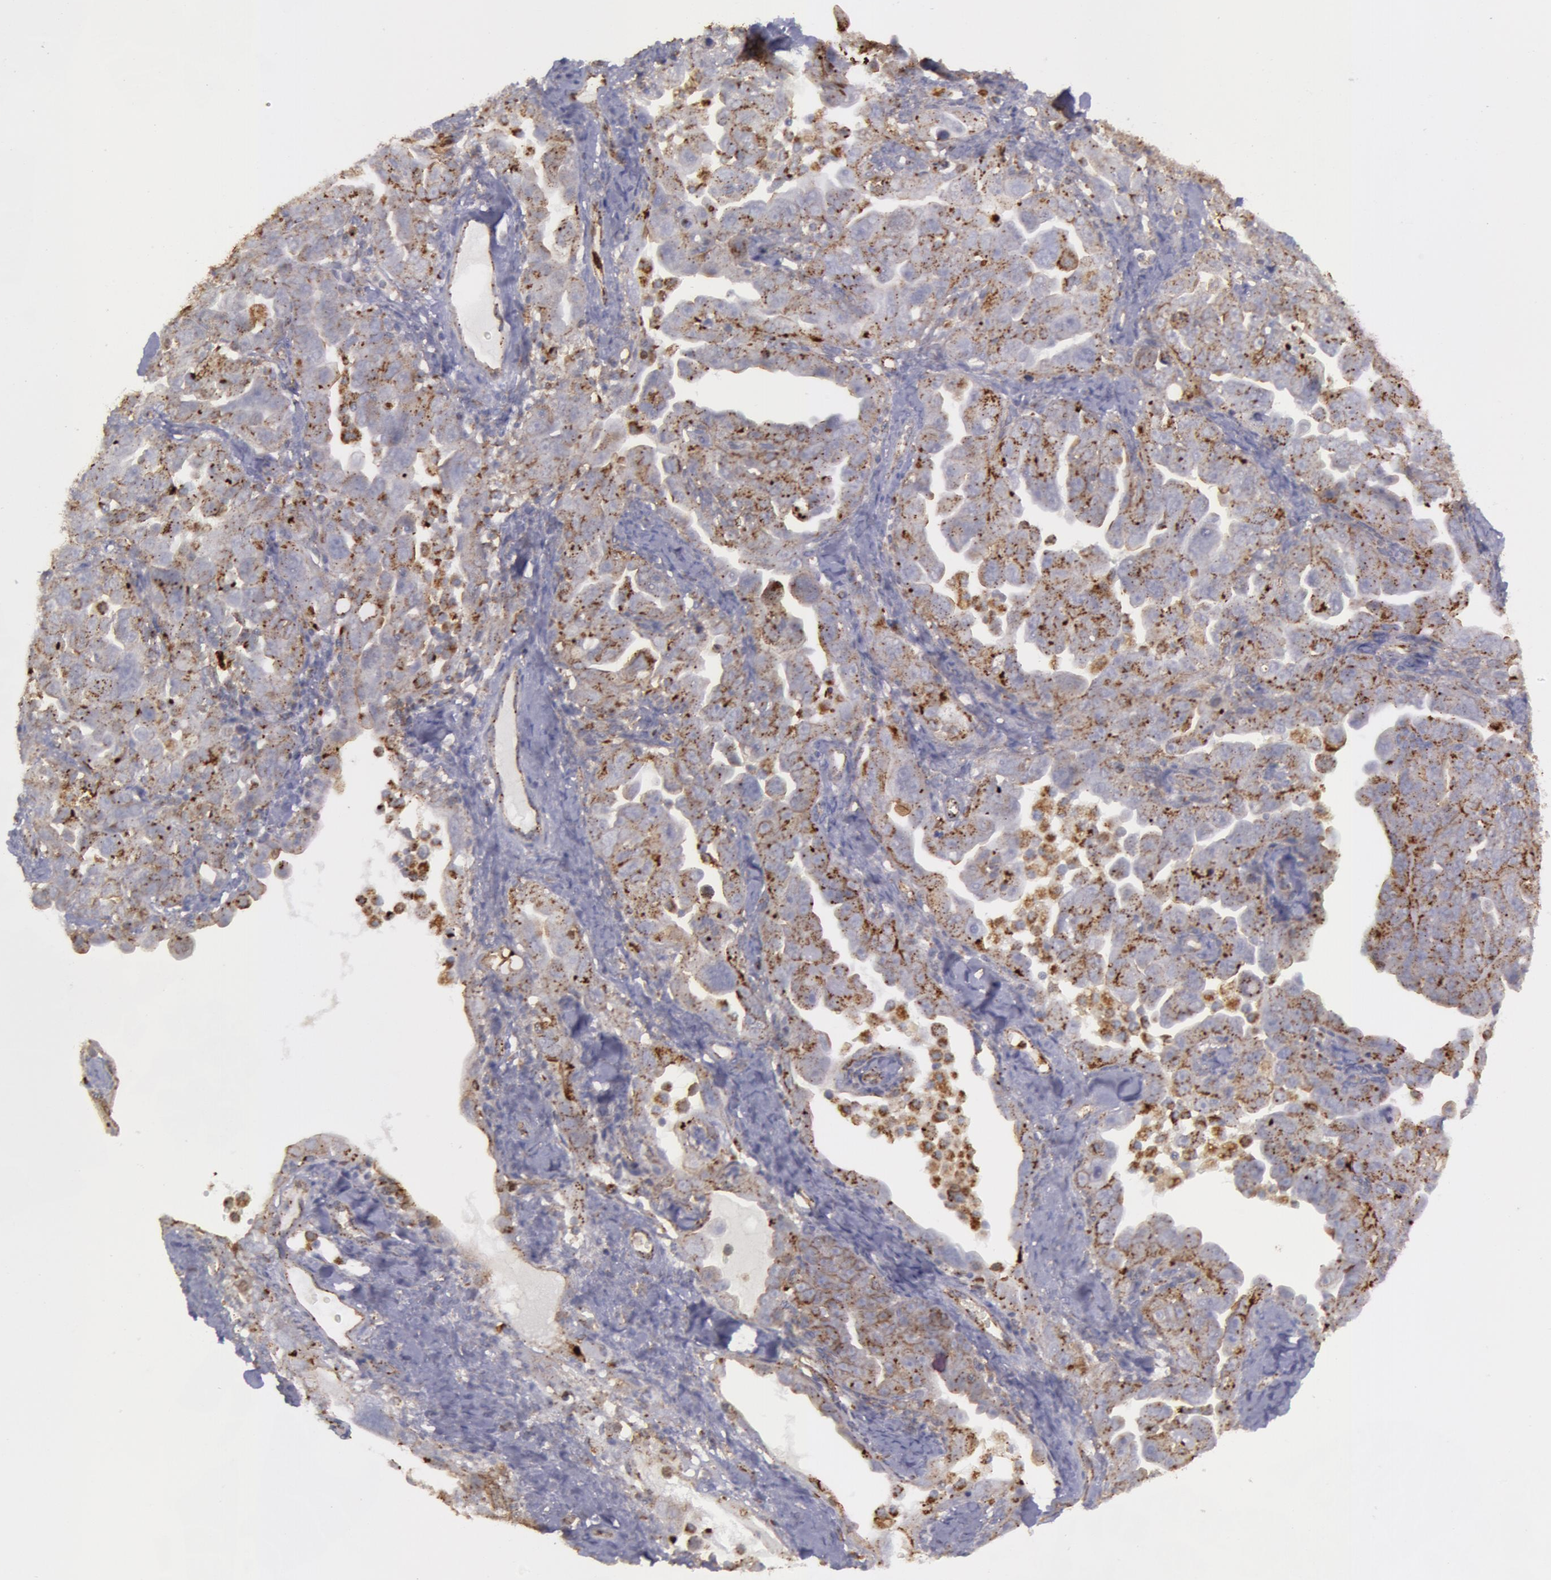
{"staining": {"intensity": "moderate", "quantity": ">75%", "location": "cytoplasmic/membranous"}, "tissue": "ovarian cancer", "cell_type": "Tumor cells", "image_type": "cancer", "snomed": [{"axis": "morphology", "description": "Cystadenocarcinoma, serous, NOS"}, {"axis": "topography", "description": "Ovary"}], "caption": "An immunohistochemistry photomicrograph of neoplastic tissue is shown. Protein staining in brown labels moderate cytoplasmic/membranous positivity in ovarian serous cystadenocarcinoma within tumor cells.", "gene": "FLOT2", "patient": {"sex": "female", "age": 66}}